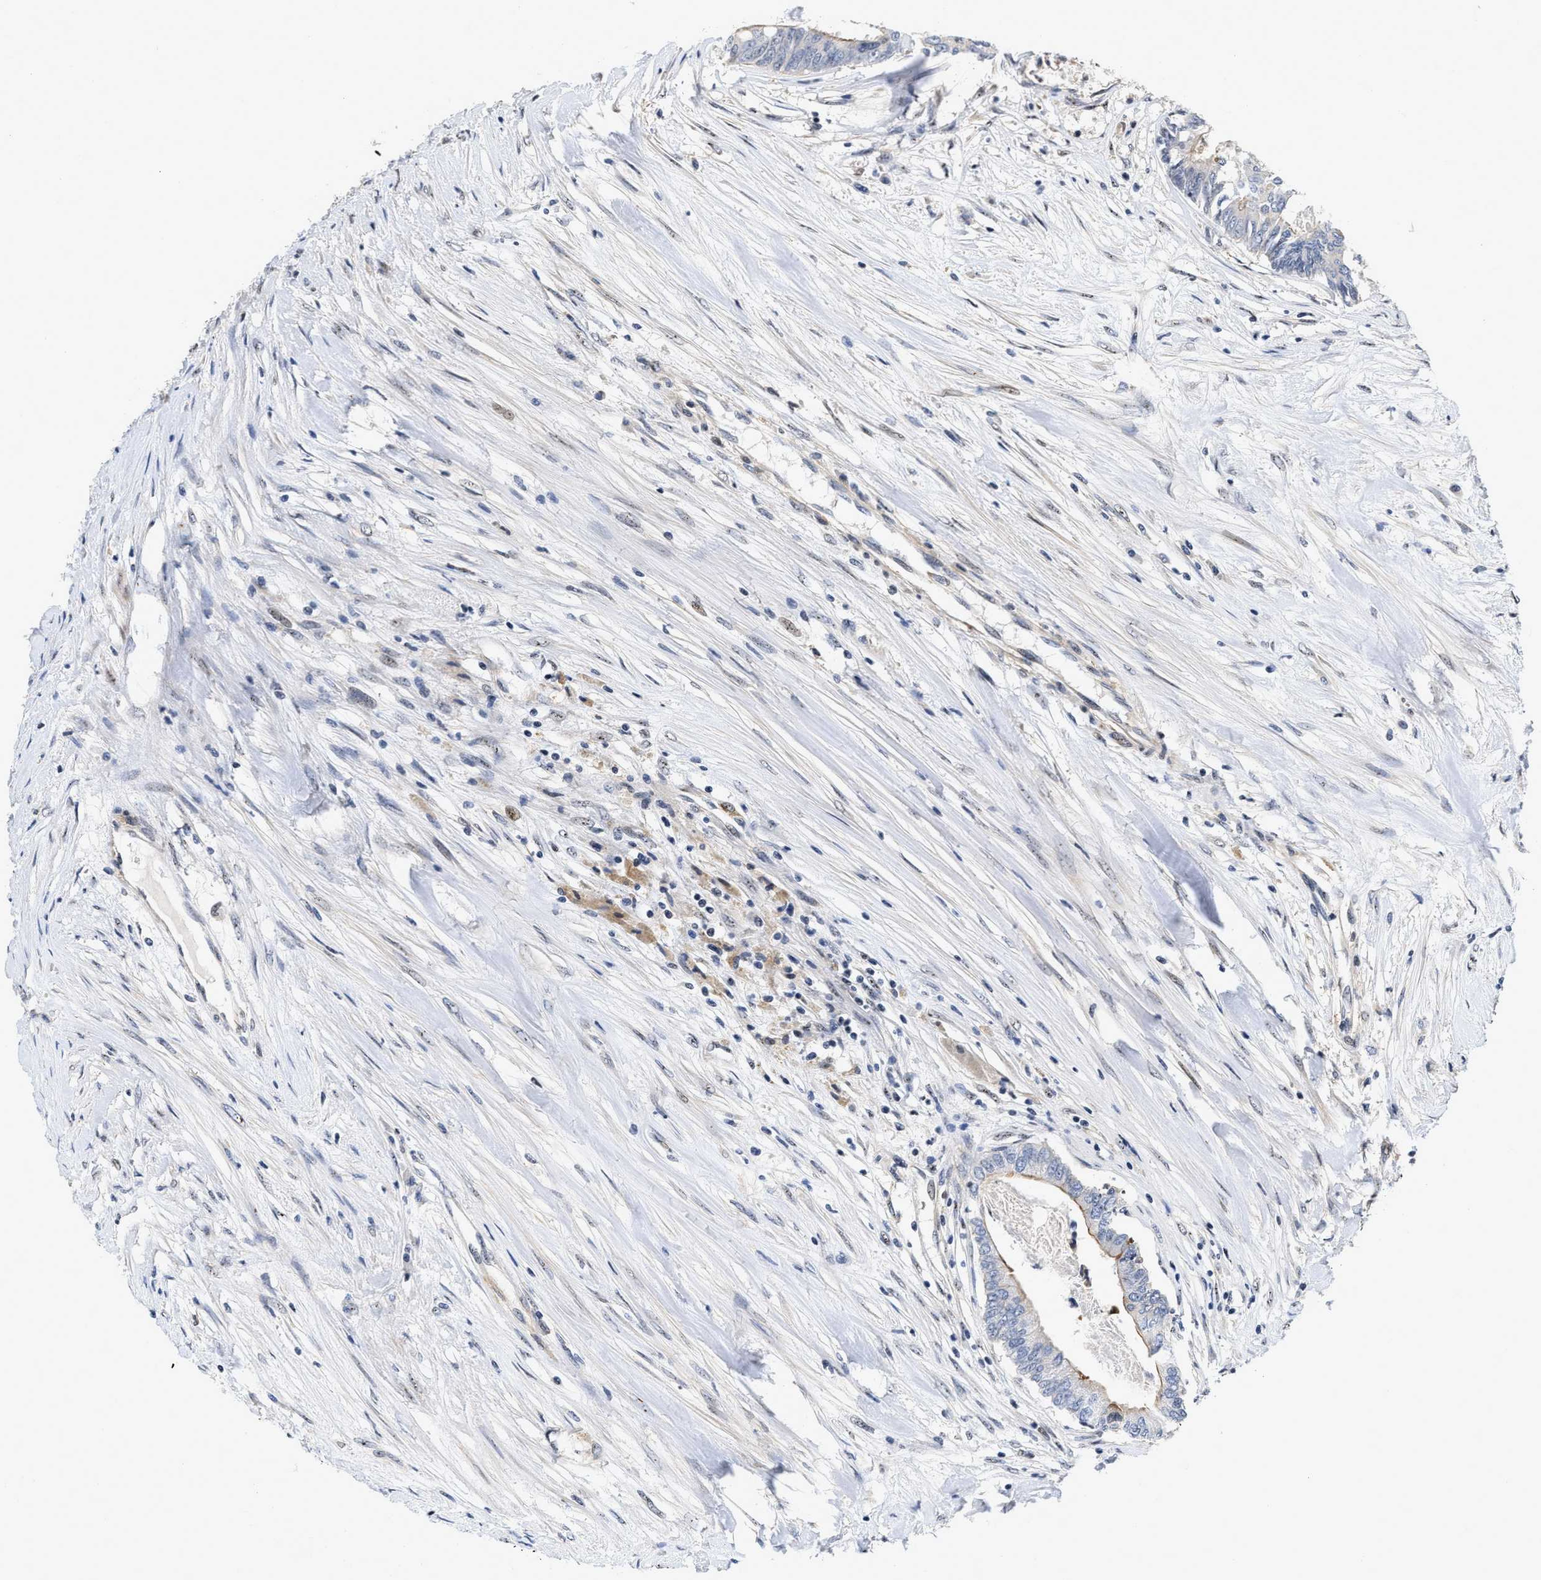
{"staining": {"intensity": "moderate", "quantity": "25%-75%", "location": "cytoplasmic/membranous"}, "tissue": "colorectal cancer", "cell_type": "Tumor cells", "image_type": "cancer", "snomed": [{"axis": "morphology", "description": "Adenocarcinoma, NOS"}, {"axis": "topography", "description": "Rectum"}], "caption": "This photomicrograph reveals IHC staining of human colorectal adenocarcinoma, with medium moderate cytoplasmic/membranous positivity in about 25%-75% of tumor cells.", "gene": "VIP", "patient": {"sex": "male", "age": 63}}